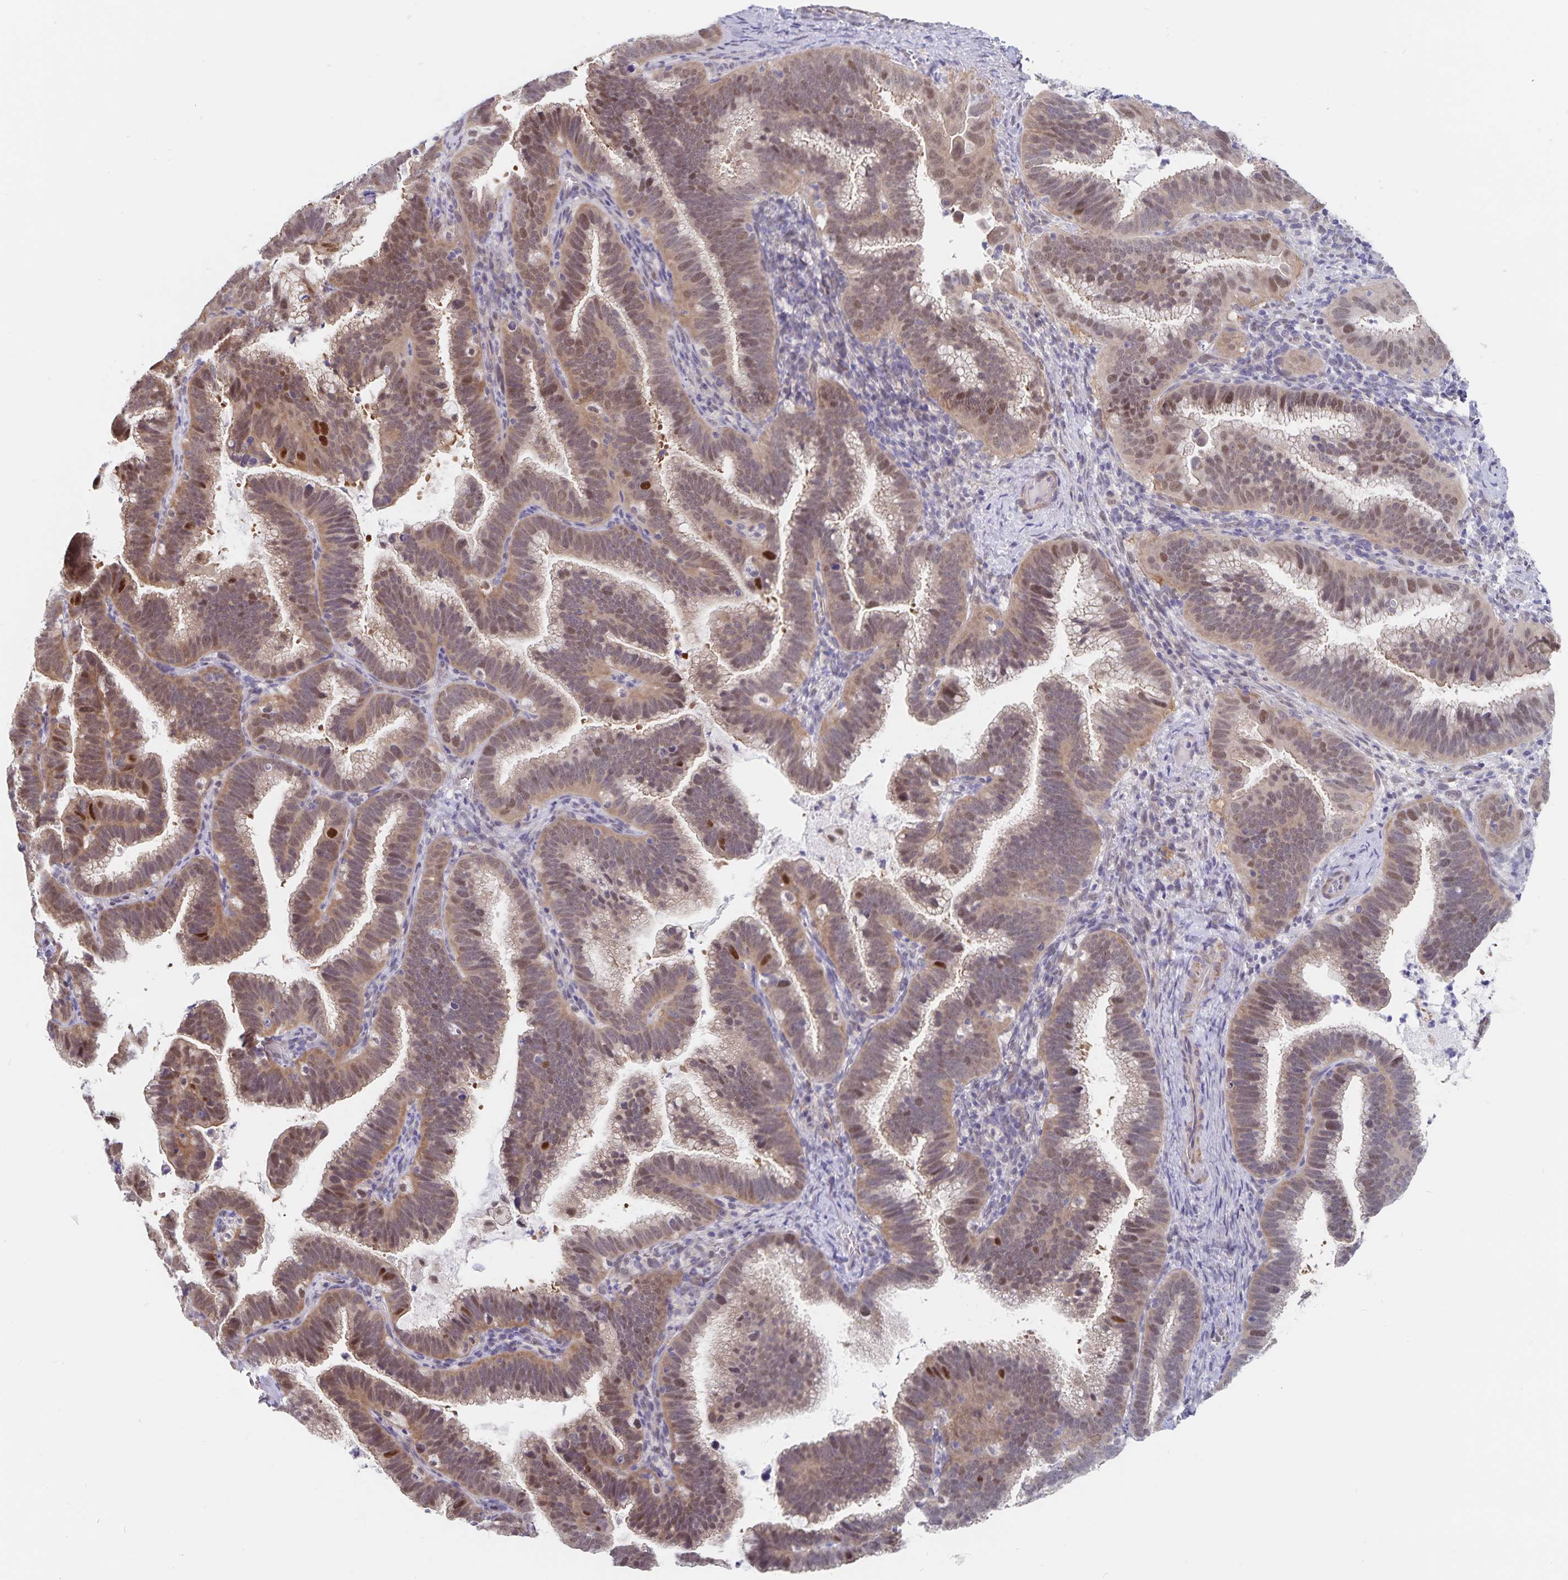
{"staining": {"intensity": "weak", "quantity": ">75%", "location": "cytoplasmic/membranous,nuclear"}, "tissue": "cervical cancer", "cell_type": "Tumor cells", "image_type": "cancer", "snomed": [{"axis": "morphology", "description": "Adenocarcinoma, NOS"}, {"axis": "topography", "description": "Cervix"}], "caption": "IHC histopathology image of neoplastic tissue: human cervical cancer stained using IHC demonstrates low levels of weak protein expression localized specifically in the cytoplasmic/membranous and nuclear of tumor cells, appearing as a cytoplasmic/membranous and nuclear brown color.", "gene": "BAG6", "patient": {"sex": "female", "age": 61}}